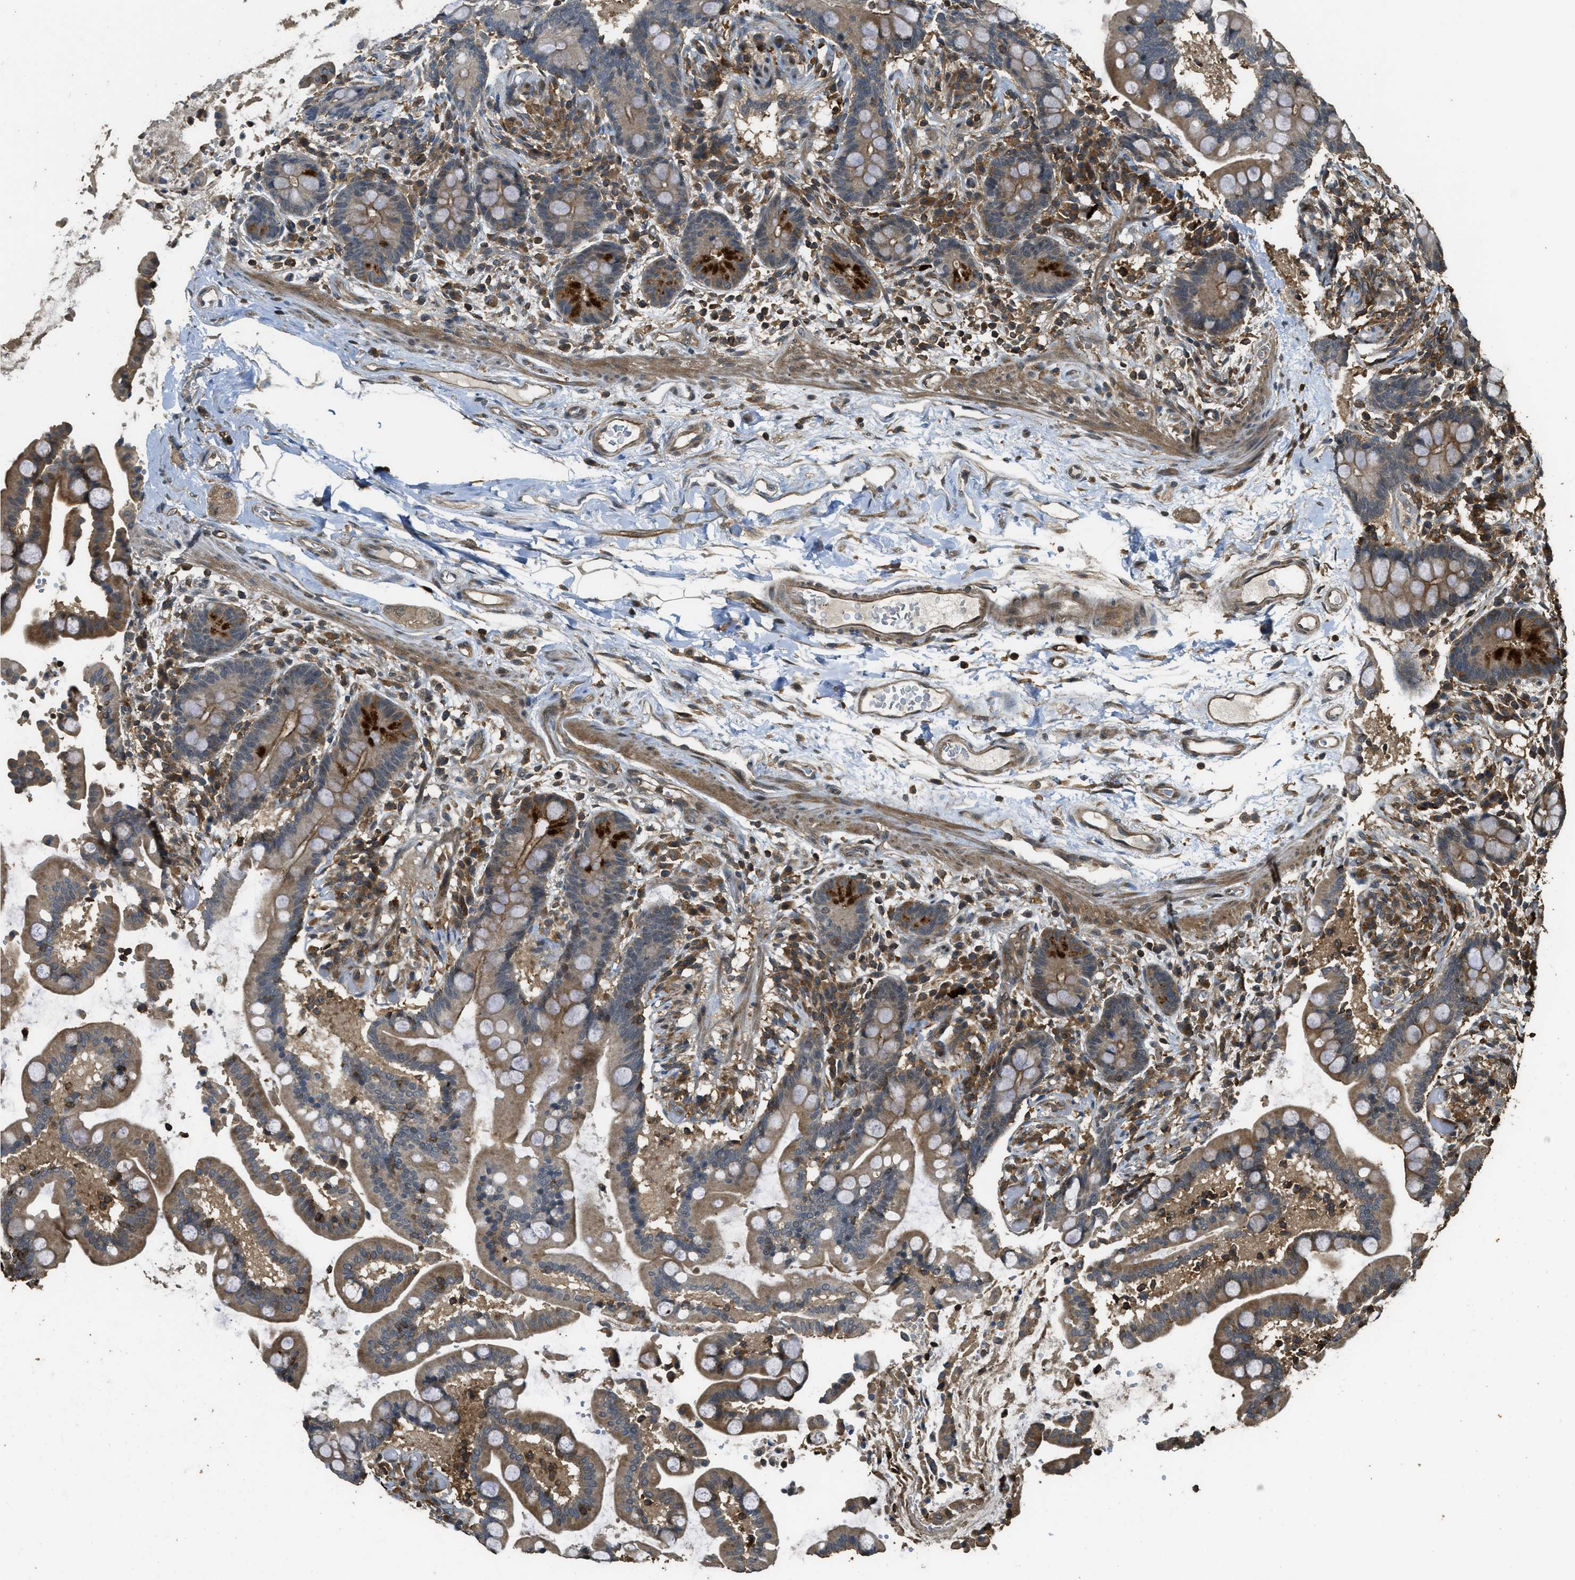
{"staining": {"intensity": "moderate", "quantity": ">75%", "location": "cytoplasmic/membranous"}, "tissue": "colon", "cell_type": "Endothelial cells", "image_type": "normal", "snomed": [{"axis": "morphology", "description": "Normal tissue, NOS"}, {"axis": "topography", "description": "Colon"}], "caption": "Endothelial cells reveal medium levels of moderate cytoplasmic/membranous positivity in about >75% of cells in normal human colon. (IHC, brightfield microscopy, high magnification).", "gene": "PPP6R3", "patient": {"sex": "male", "age": 73}}